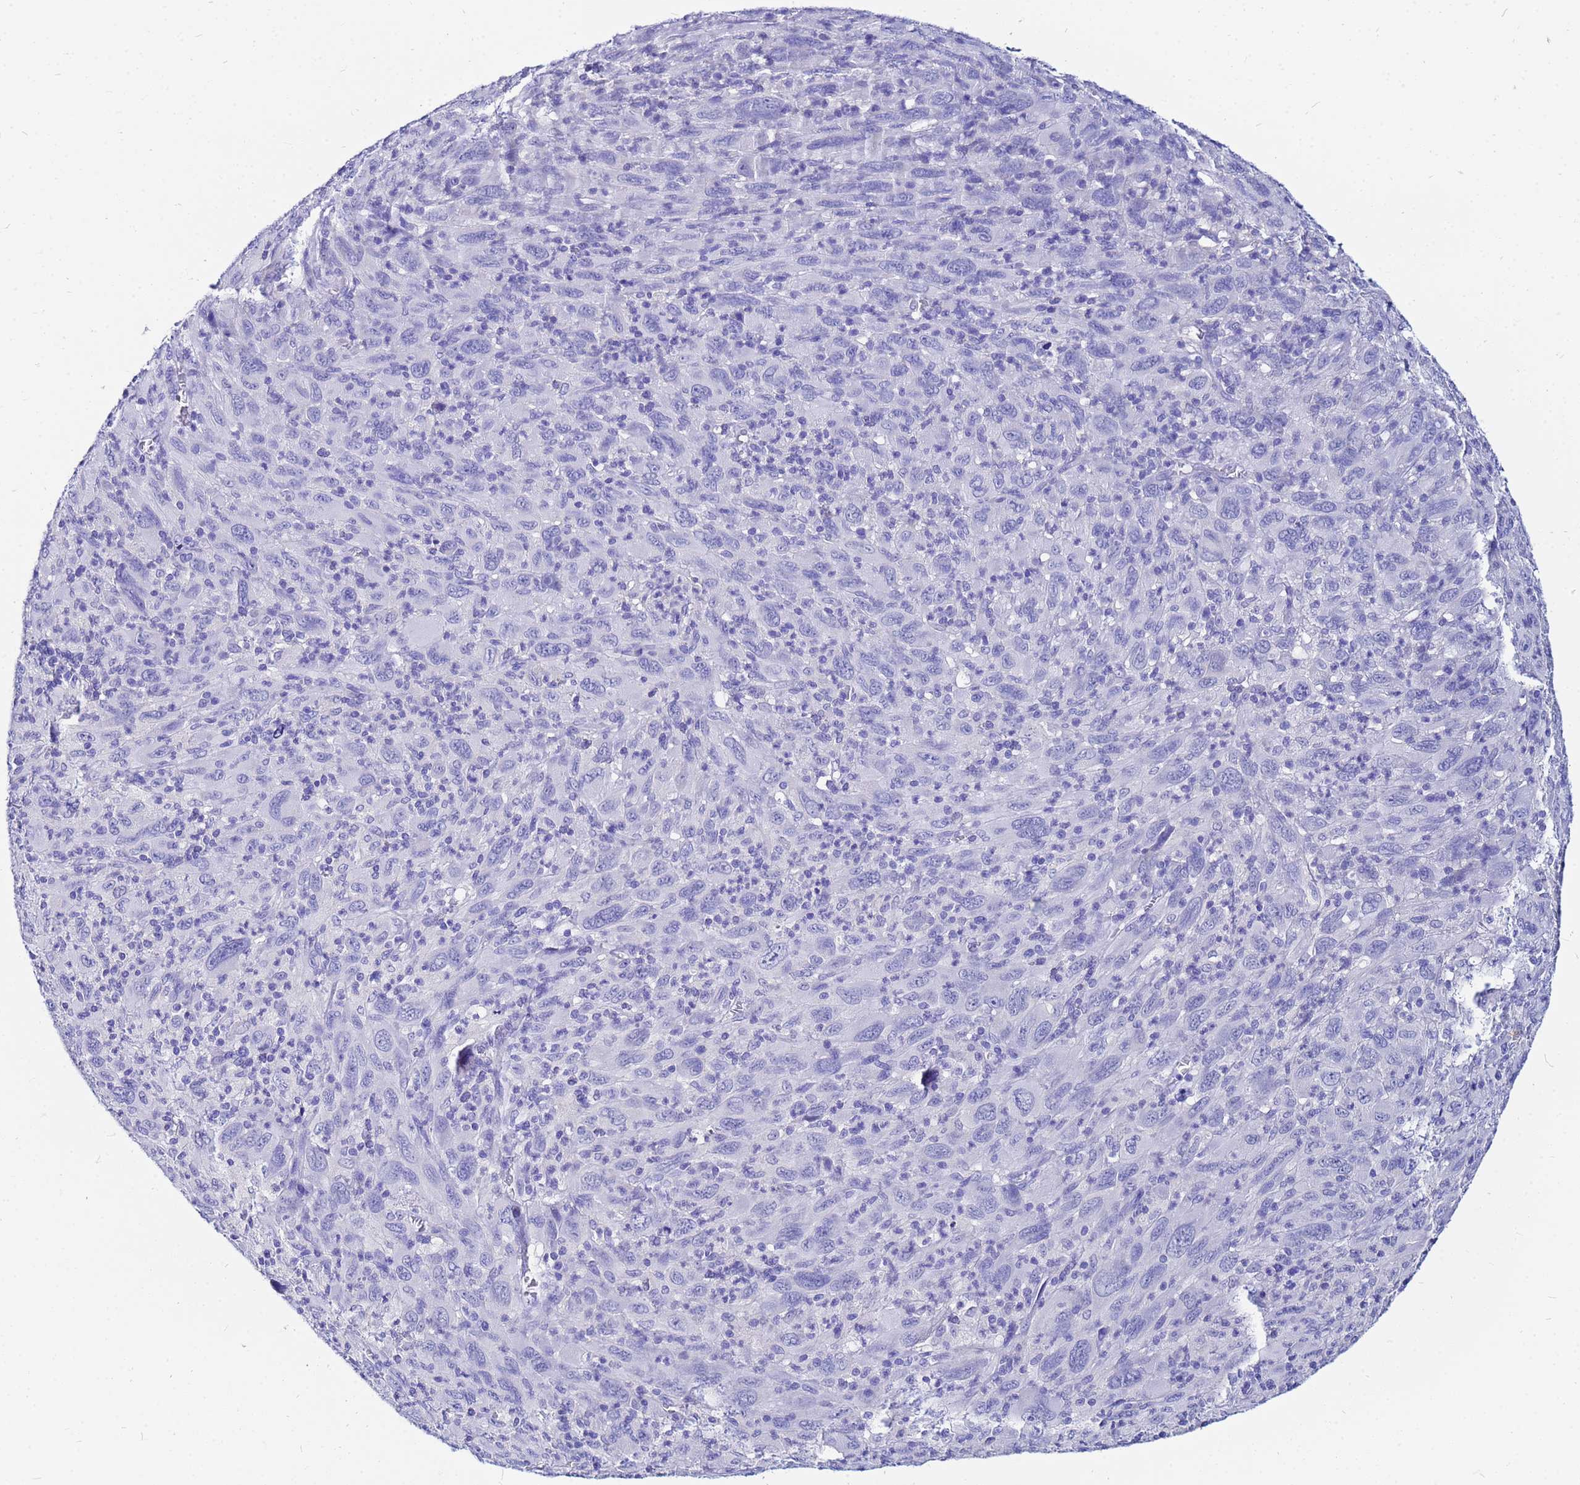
{"staining": {"intensity": "negative", "quantity": "none", "location": "none"}, "tissue": "melanoma", "cell_type": "Tumor cells", "image_type": "cancer", "snomed": [{"axis": "morphology", "description": "Malignant melanoma, Metastatic site"}, {"axis": "topography", "description": "Skin"}], "caption": "Immunohistochemical staining of human malignant melanoma (metastatic site) demonstrates no significant expression in tumor cells. (Stains: DAB immunohistochemistry with hematoxylin counter stain, Microscopy: brightfield microscopy at high magnification).", "gene": "PPP1R14C", "patient": {"sex": "female", "age": 56}}